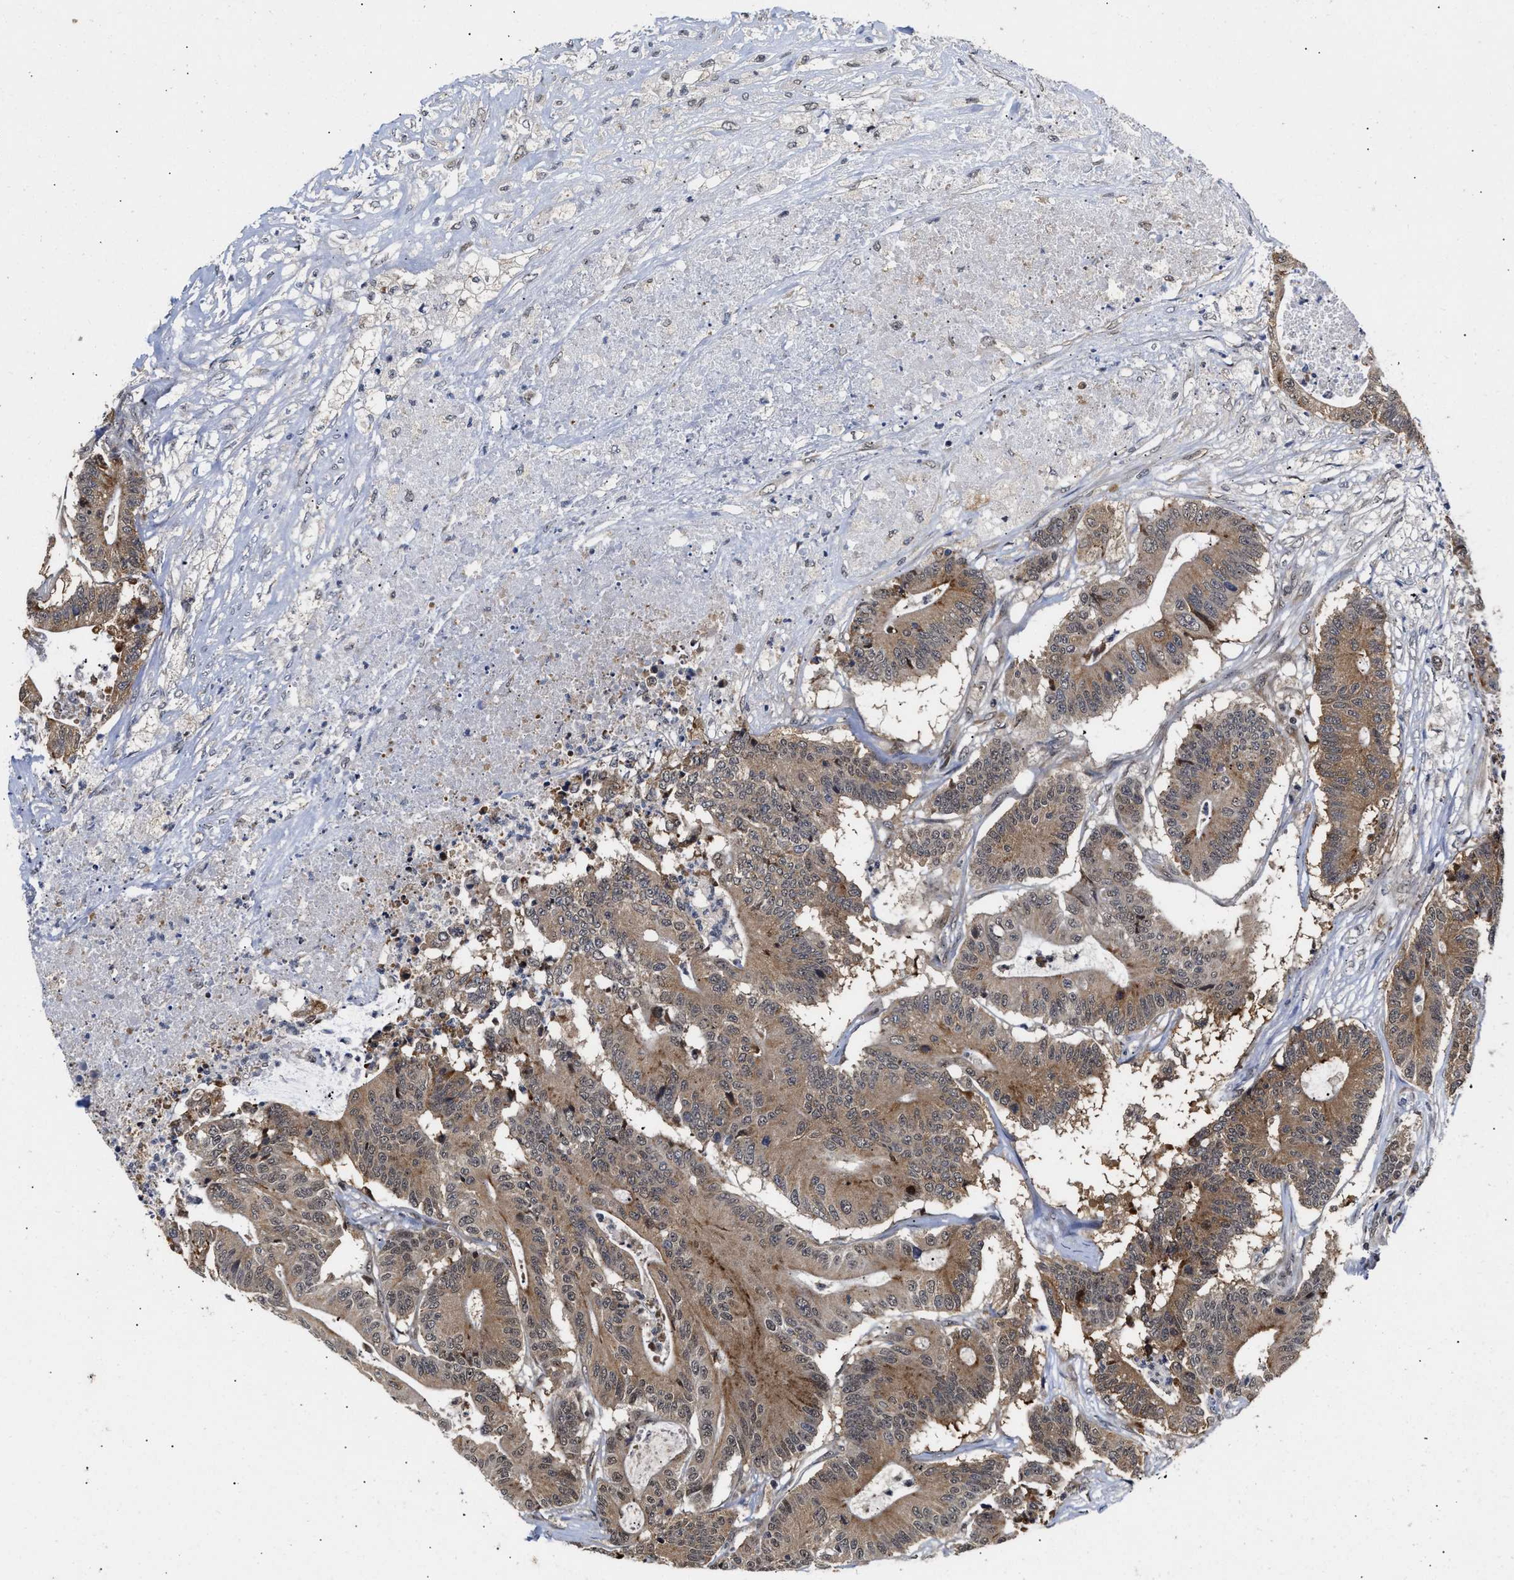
{"staining": {"intensity": "moderate", "quantity": ">75%", "location": "cytoplasmic/membranous"}, "tissue": "colorectal cancer", "cell_type": "Tumor cells", "image_type": "cancer", "snomed": [{"axis": "morphology", "description": "Adenocarcinoma, NOS"}, {"axis": "topography", "description": "Colon"}], "caption": "Immunohistochemical staining of adenocarcinoma (colorectal) demonstrates moderate cytoplasmic/membranous protein staining in about >75% of tumor cells. The protein of interest is shown in brown color, while the nuclei are stained blue.", "gene": "CLIP2", "patient": {"sex": "female", "age": 84}}